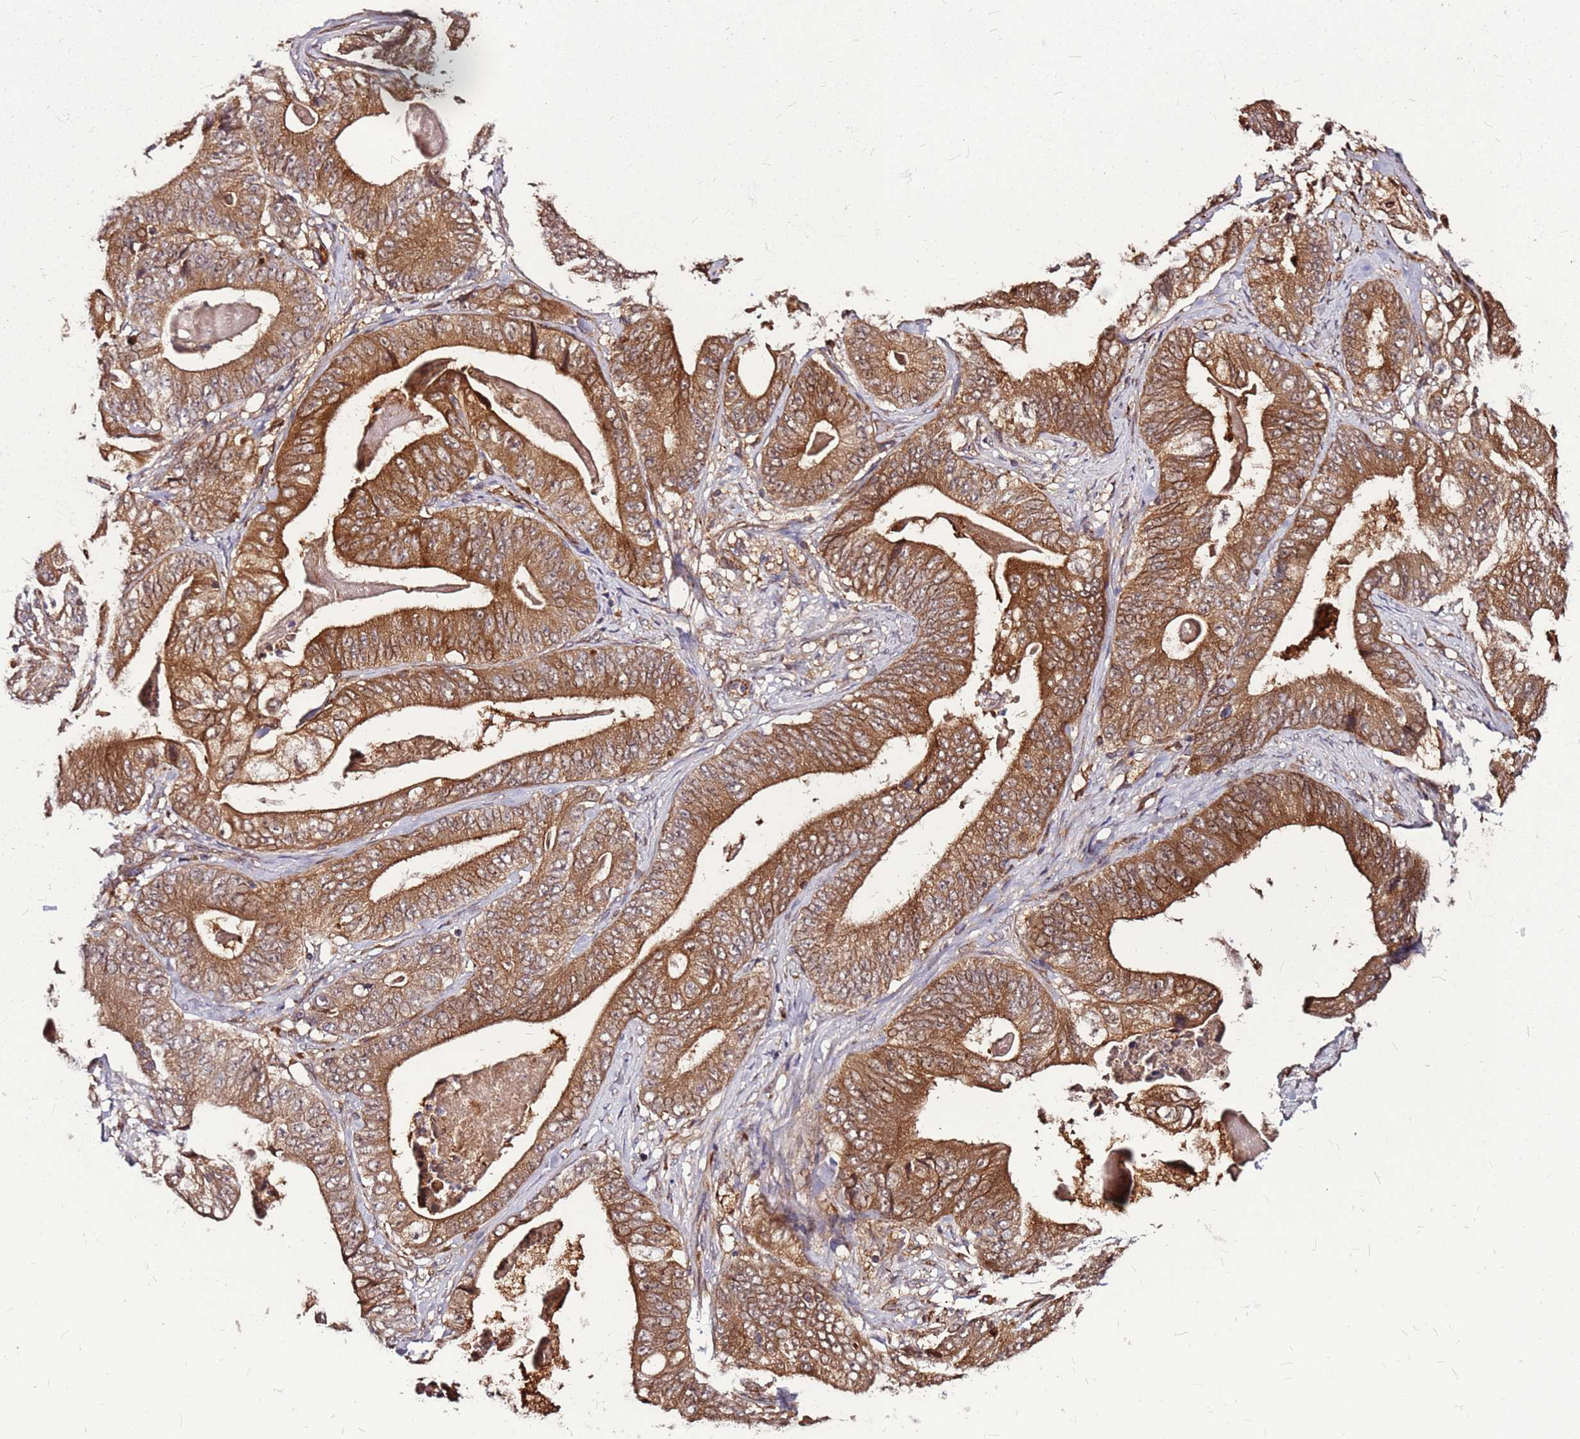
{"staining": {"intensity": "strong", "quantity": ">75%", "location": "cytoplasmic/membranous"}, "tissue": "stomach cancer", "cell_type": "Tumor cells", "image_type": "cancer", "snomed": [{"axis": "morphology", "description": "Adenocarcinoma, NOS"}, {"axis": "topography", "description": "Stomach"}], "caption": "Stomach adenocarcinoma was stained to show a protein in brown. There is high levels of strong cytoplasmic/membranous expression in about >75% of tumor cells.", "gene": "LYPLAL1", "patient": {"sex": "female", "age": 73}}